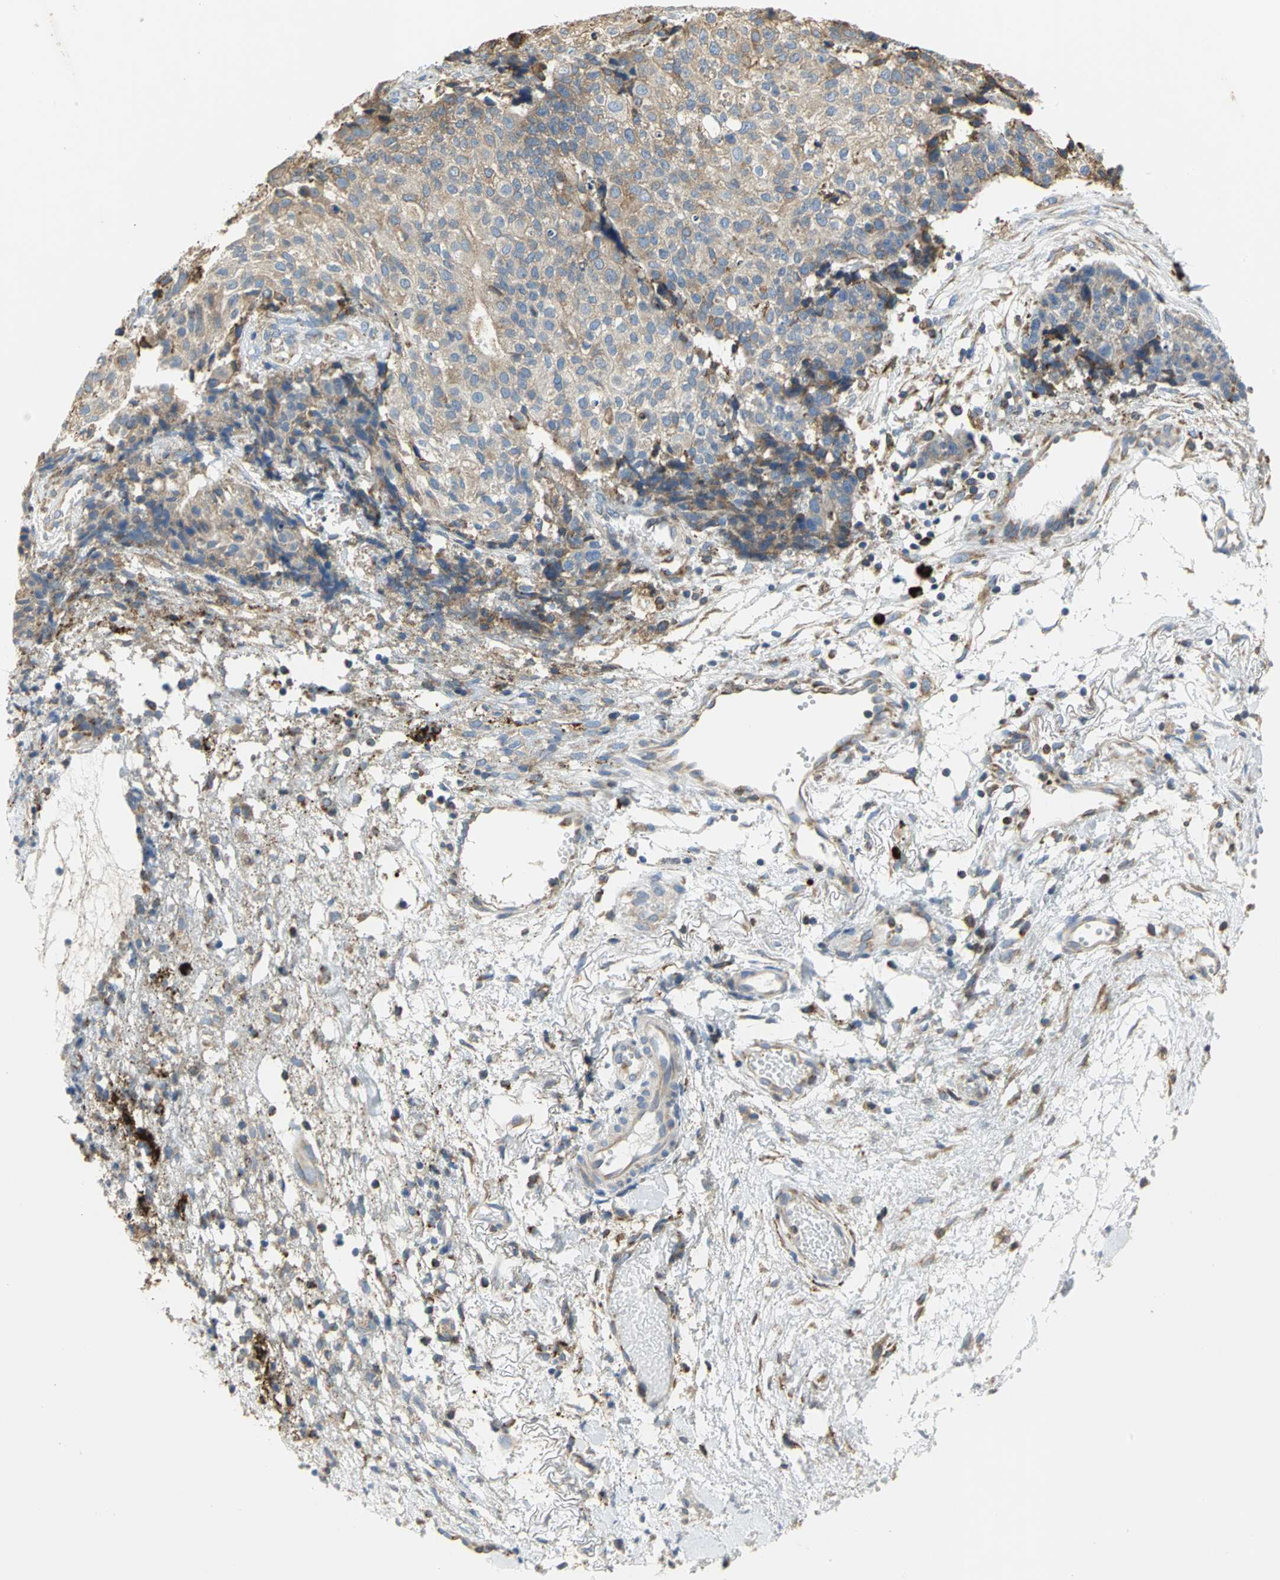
{"staining": {"intensity": "weak", "quantity": ">75%", "location": "cytoplasmic/membranous"}, "tissue": "ovarian cancer", "cell_type": "Tumor cells", "image_type": "cancer", "snomed": [{"axis": "morphology", "description": "Carcinoma, endometroid"}, {"axis": "topography", "description": "Ovary"}], "caption": "Tumor cells demonstrate low levels of weak cytoplasmic/membranous expression in about >75% of cells in human endometroid carcinoma (ovarian).", "gene": "SDF2L1", "patient": {"sex": "female", "age": 42}}